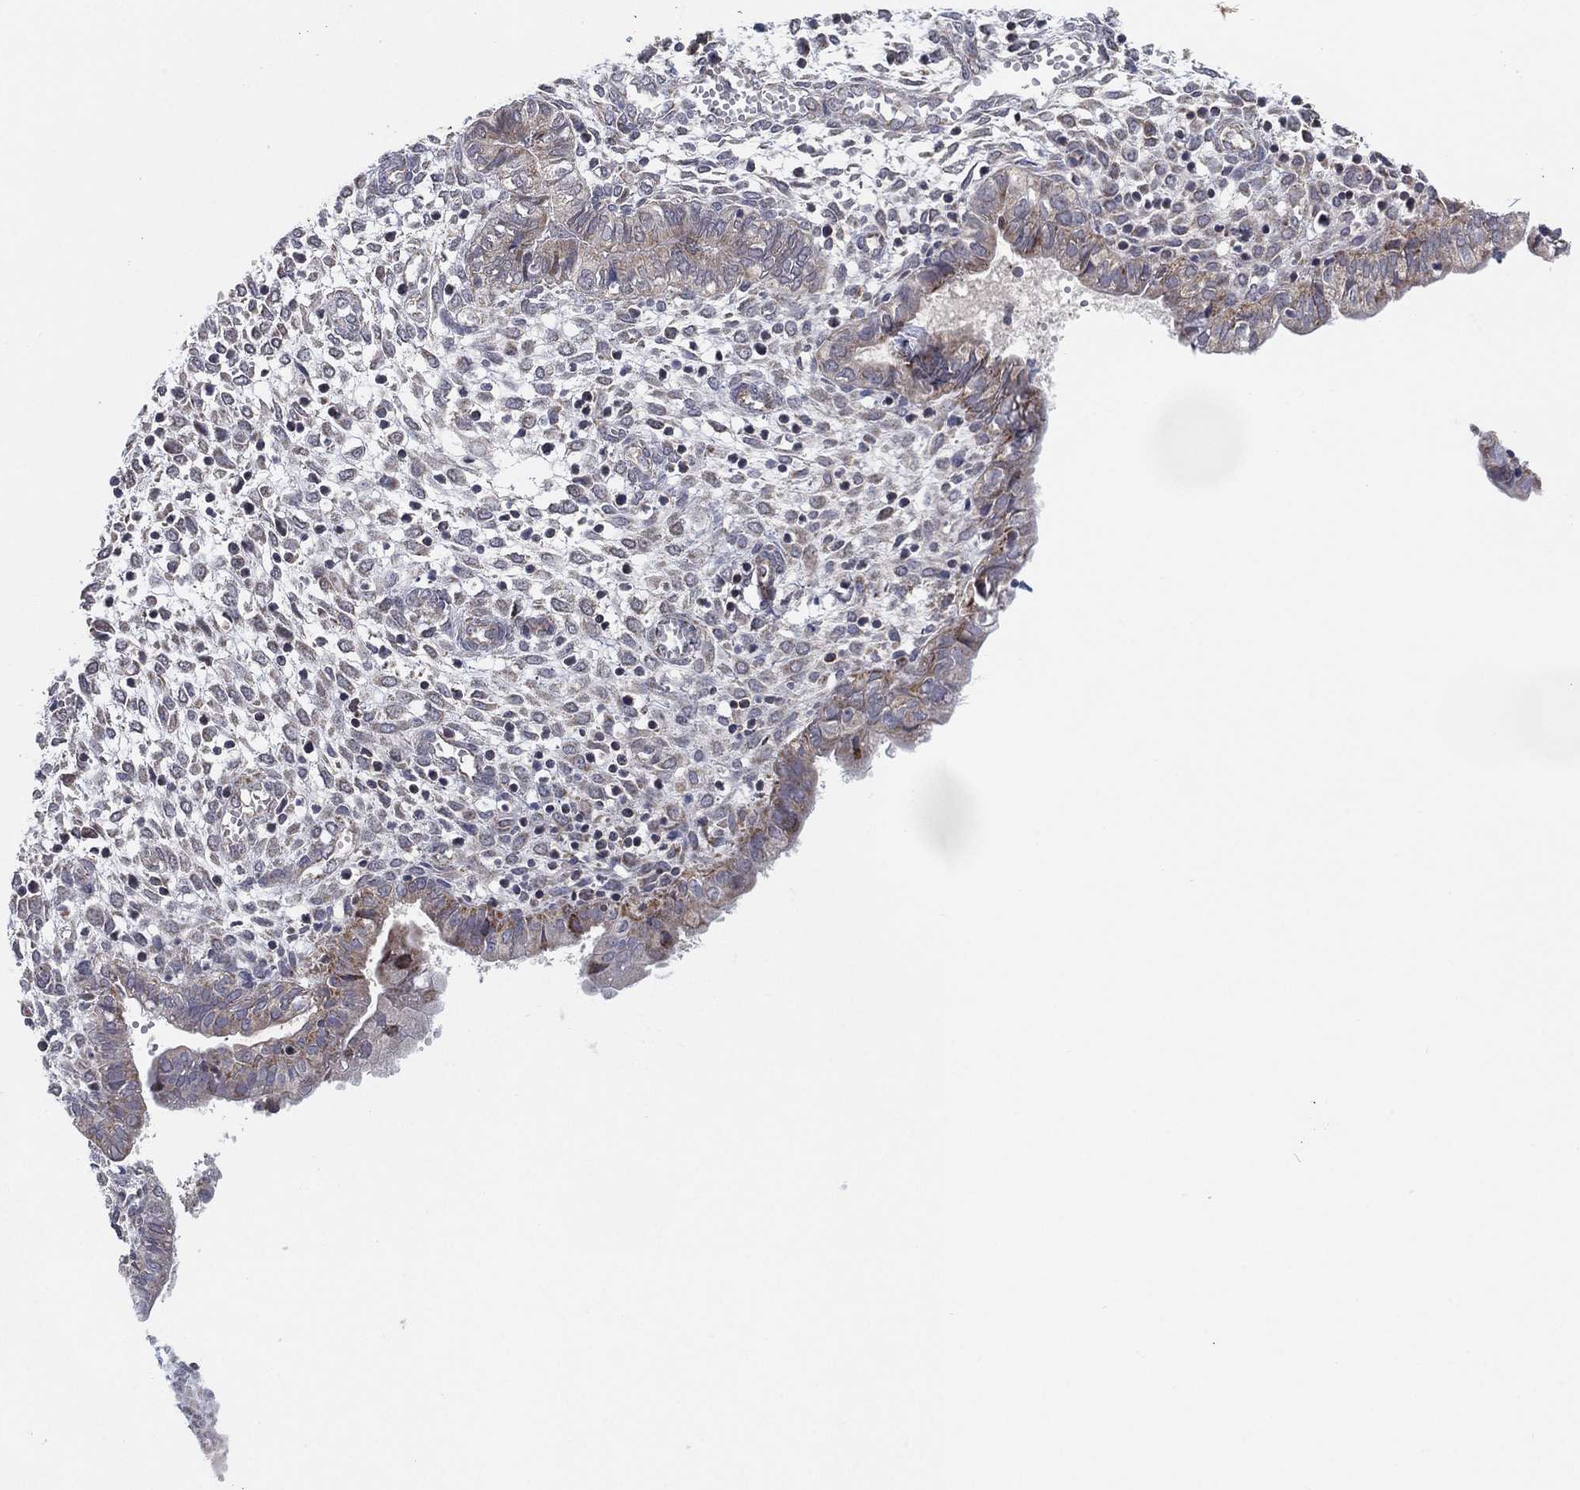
{"staining": {"intensity": "negative", "quantity": "none", "location": "none"}, "tissue": "endometrium", "cell_type": "Cells in endometrial stroma", "image_type": "normal", "snomed": [{"axis": "morphology", "description": "Normal tissue, NOS"}, {"axis": "topography", "description": "Endometrium"}], "caption": "Histopathology image shows no protein expression in cells in endometrial stroma of unremarkable endometrium. (Brightfield microscopy of DAB (3,3'-diaminobenzidine) IHC at high magnification).", "gene": "PSMG4", "patient": {"sex": "female", "age": 43}}